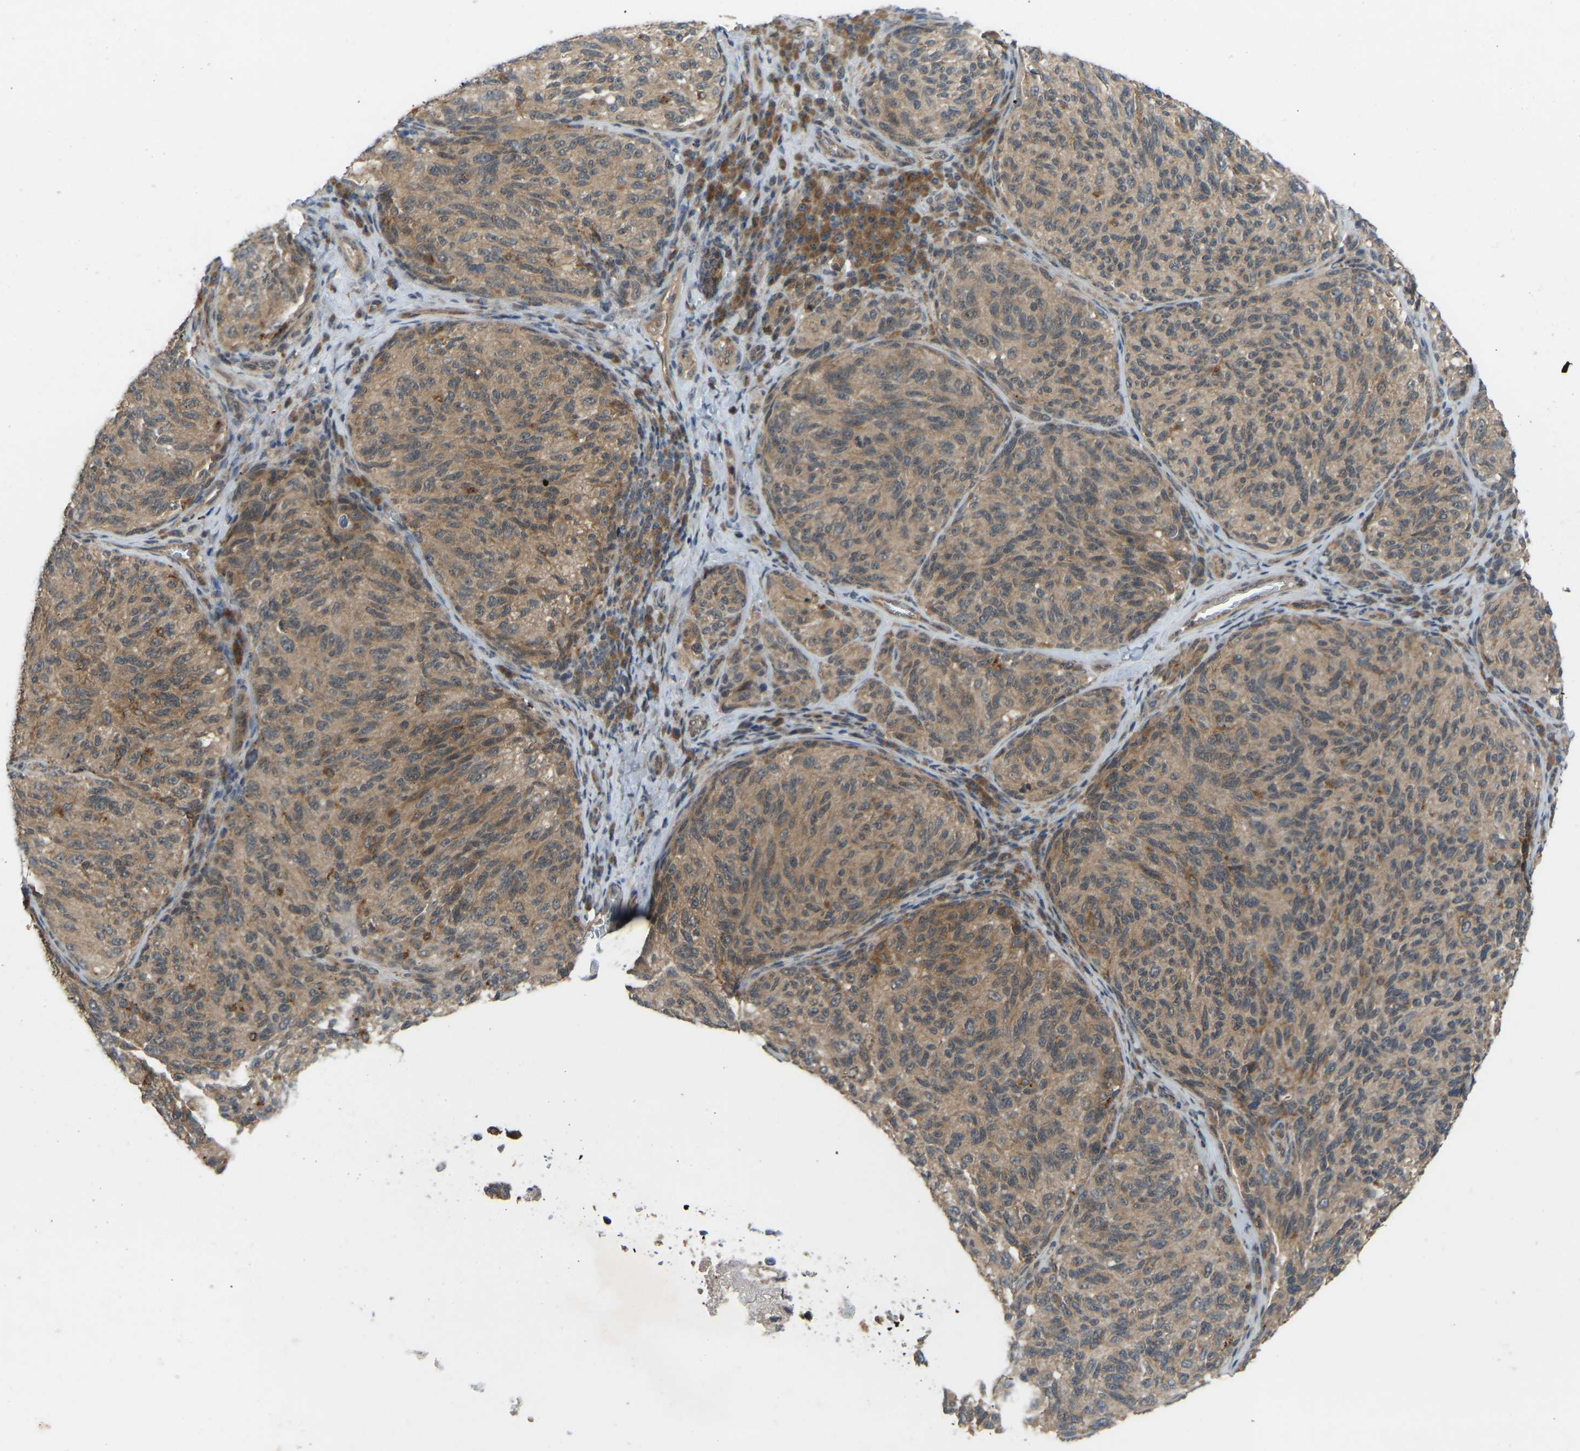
{"staining": {"intensity": "moderate", "quantity": ">75%", "location": "cytoplasmic/membranous"}, "tissue": "melanoma", "cell_type": "Tumor cells", "image_type": "cancer", "snomed": [{"axis": "morphology", "description": "Malignant melanoma, NOS"}, {"axis": "topography", "description": "Skin"}], "caption": "Protein positivity by immunohistochemistry displays moderate cytoplasmic/membranous staining in approximately >75% of tumor cells in malignant melanoma. (Stains: DAB in brown, nuclei in blue, Microscopy: brightfield microscopy at high magnification).", "gene": "ZNF71", "patient": {"sex": "female", "age": 73}}